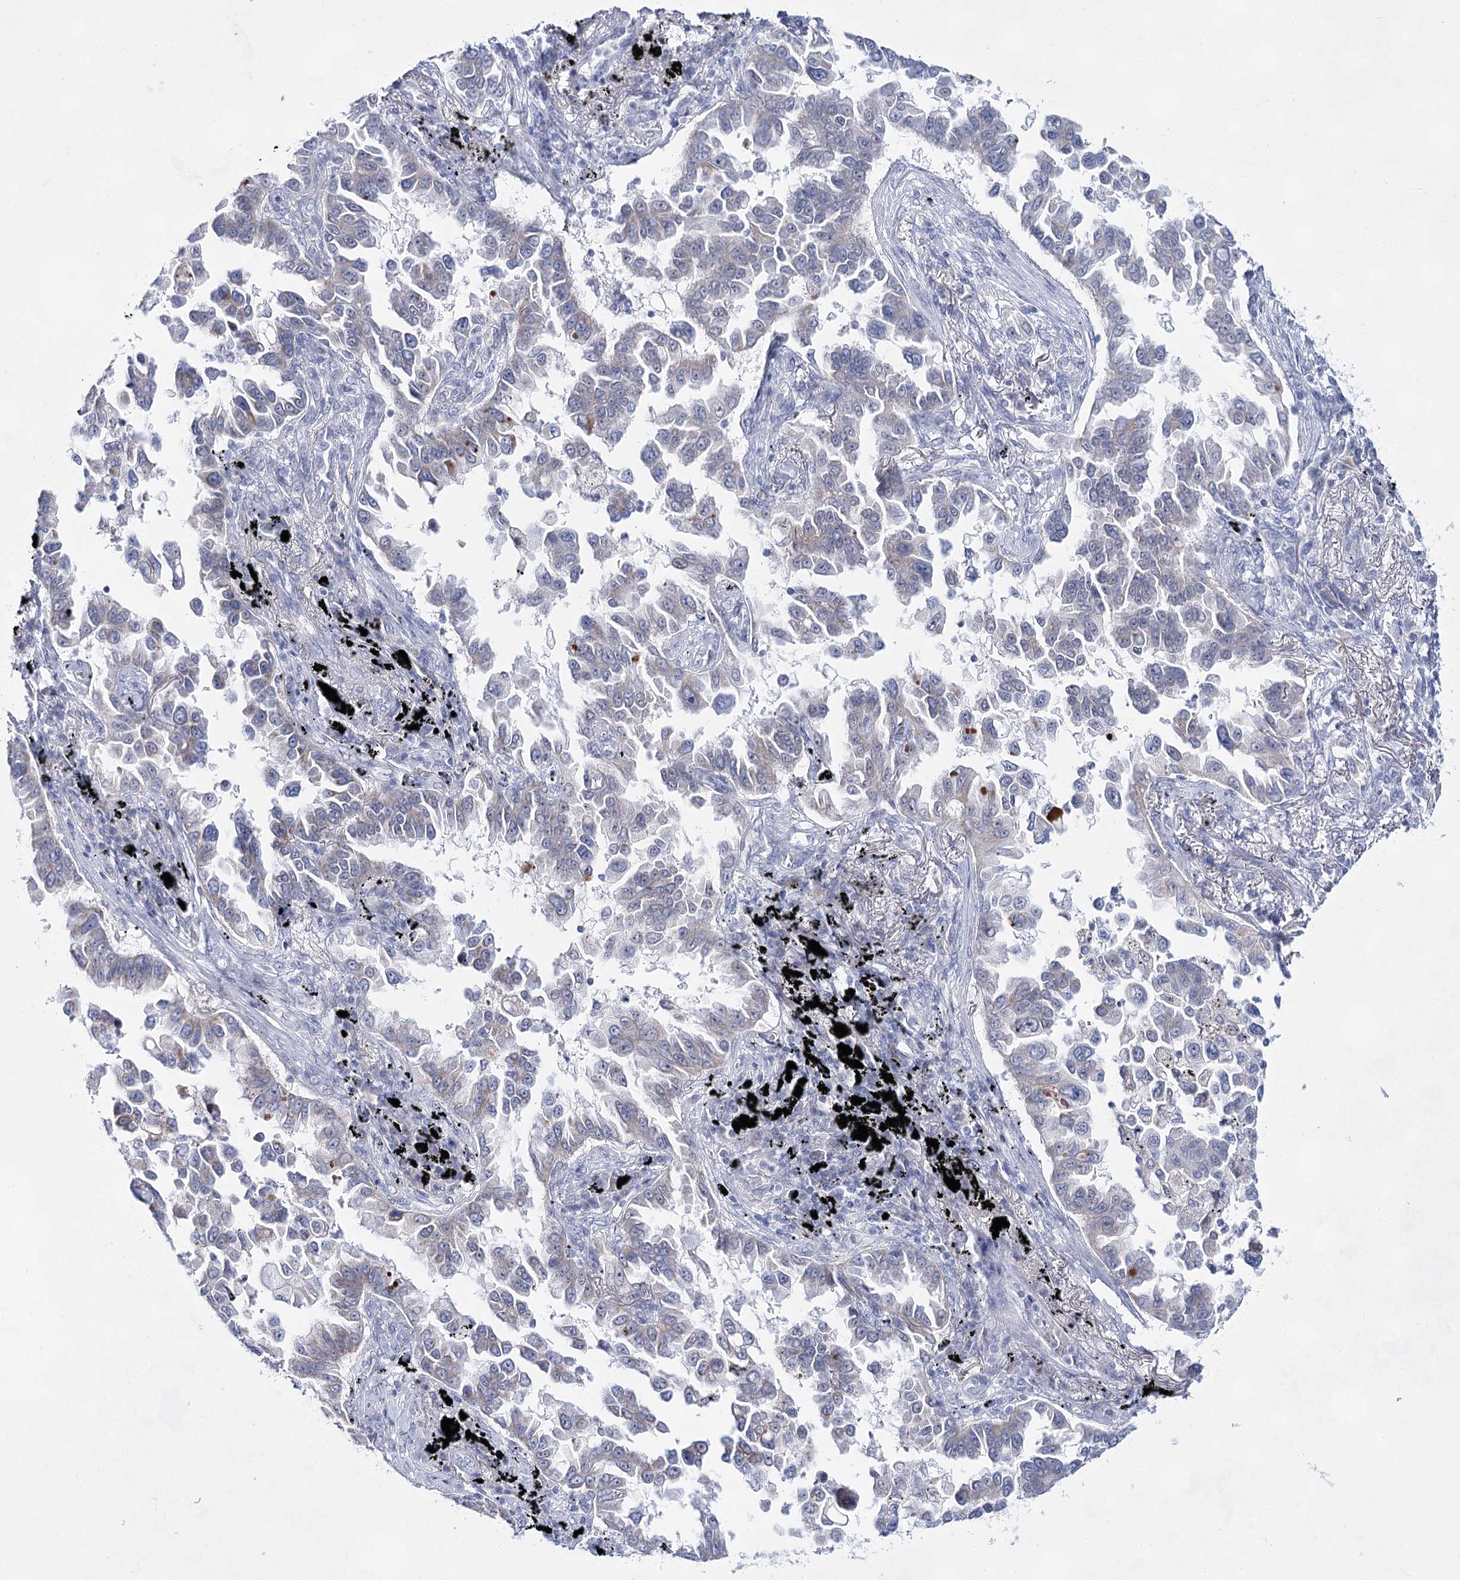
{"staining": {"intensity": "negative", "quantity": "none", "location": "none"}, "tissue": "lung cancer", "cell_type": "Tumor cells", "image_type": "cancer", "snomed": [{"axis": "morphology", "description": "Adenocarcinoma, NOS"}, {"axis": "topography", "description": "Lung"}], "caption": "Tumor cells are negative for protein expression in human adenocarcinoma (lung).", "gene": "BPHL", "patient": {"sex": "female", "age": 67}}